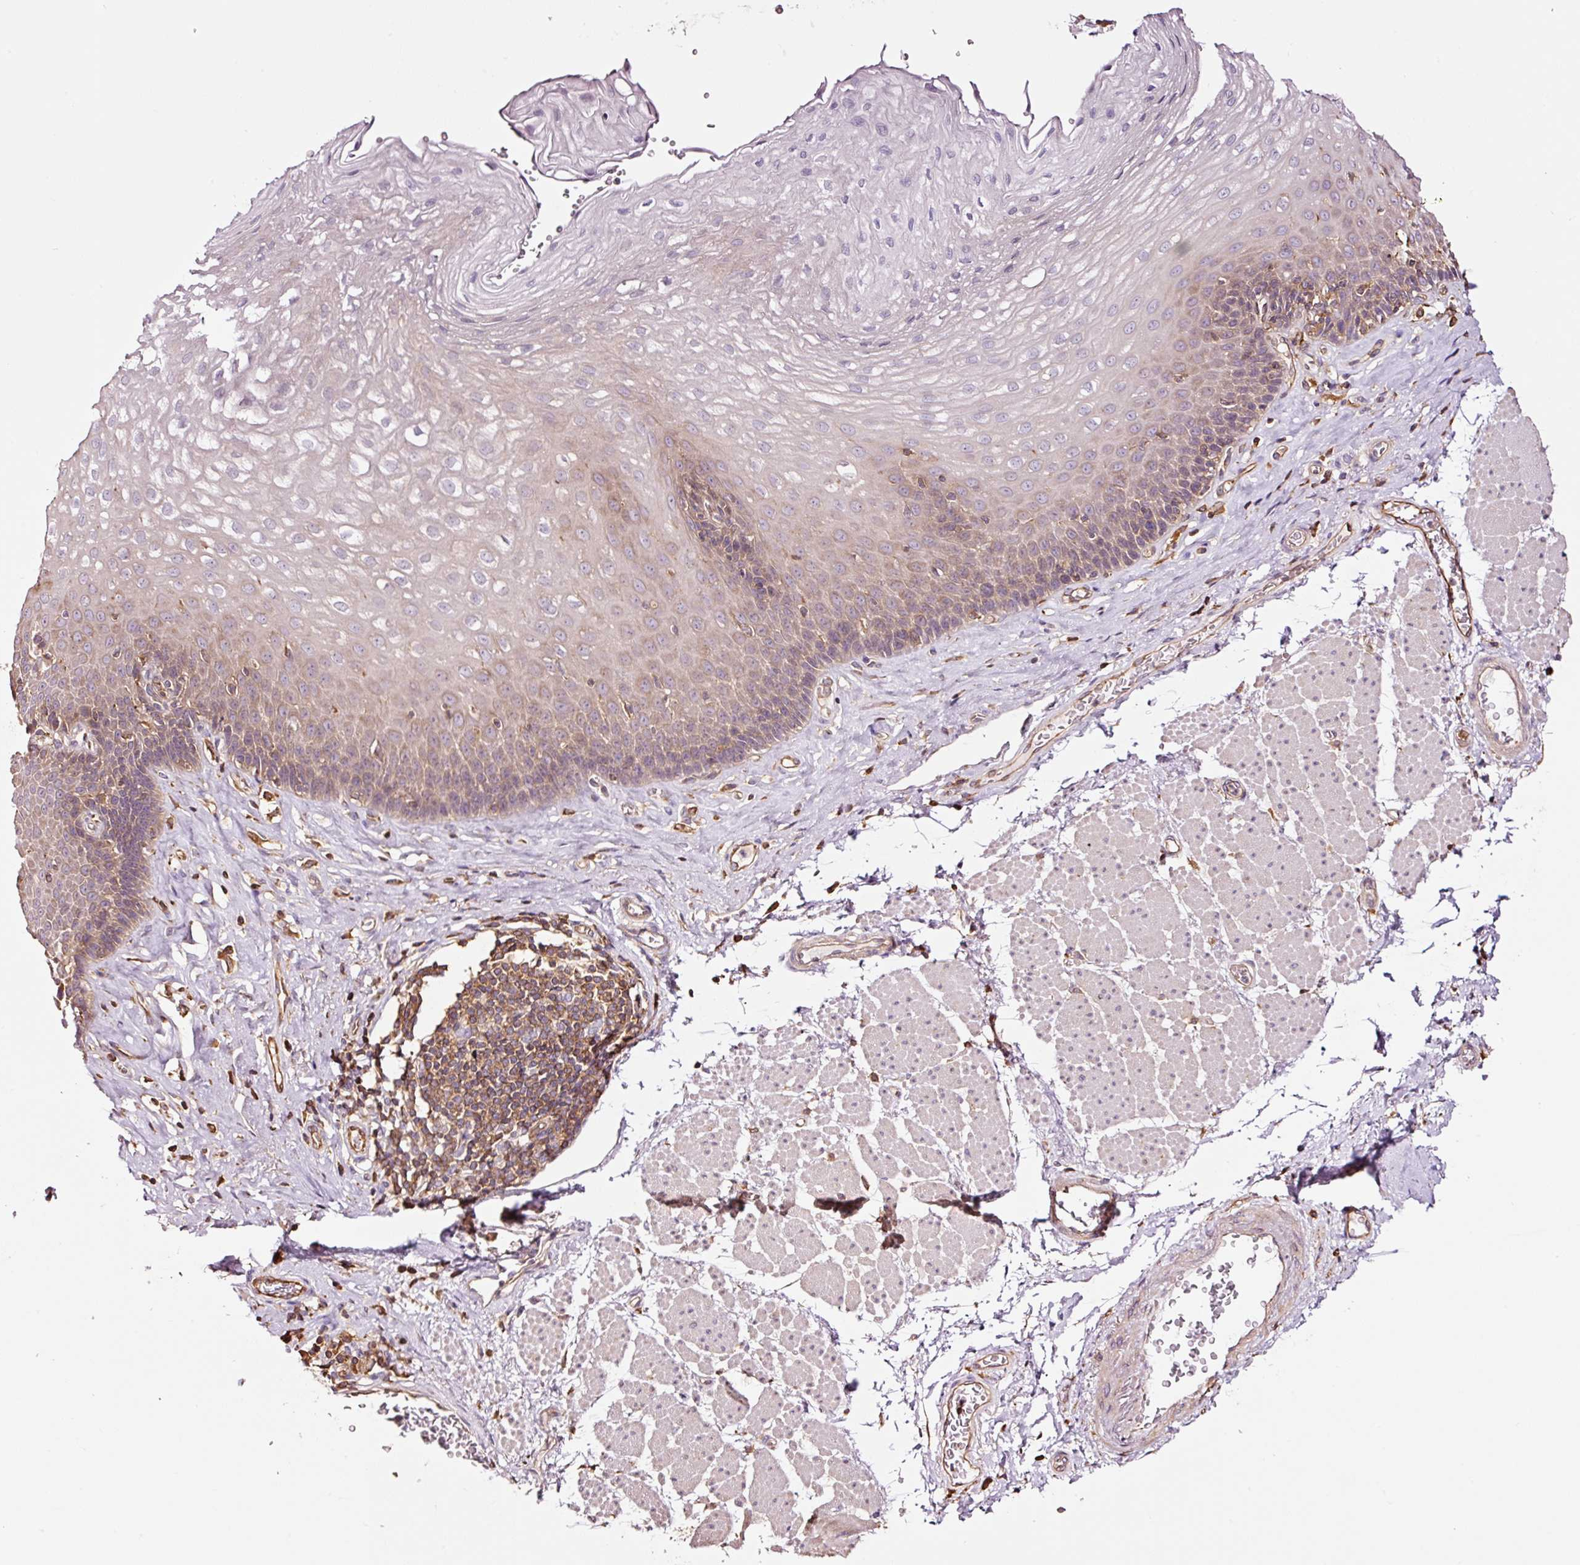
{"staining": {"intensity": "weak", "quantity": "25%-75%", "location": "cytoplasmic/membranous"}, "tissue": "esophagus", "cell_type": "Squamous epithelial cells", "image_type": "normal", "snomed": [{"axis": "morphology", "description": "Normal tissue, NOS"}, {"axis": "topography", "description": "Esophagus"}], "caption": "Immunohistochemistry (IHC) photomicrograph of unremarkable esophagus stained for a protein (brown), which exhibits low levels of weak cytoplasmic/membranous expression in about 25%-75% of squamous epithelial cells.", "gene": "METAP1", "patient": {"sex": "female", "age": 66}}